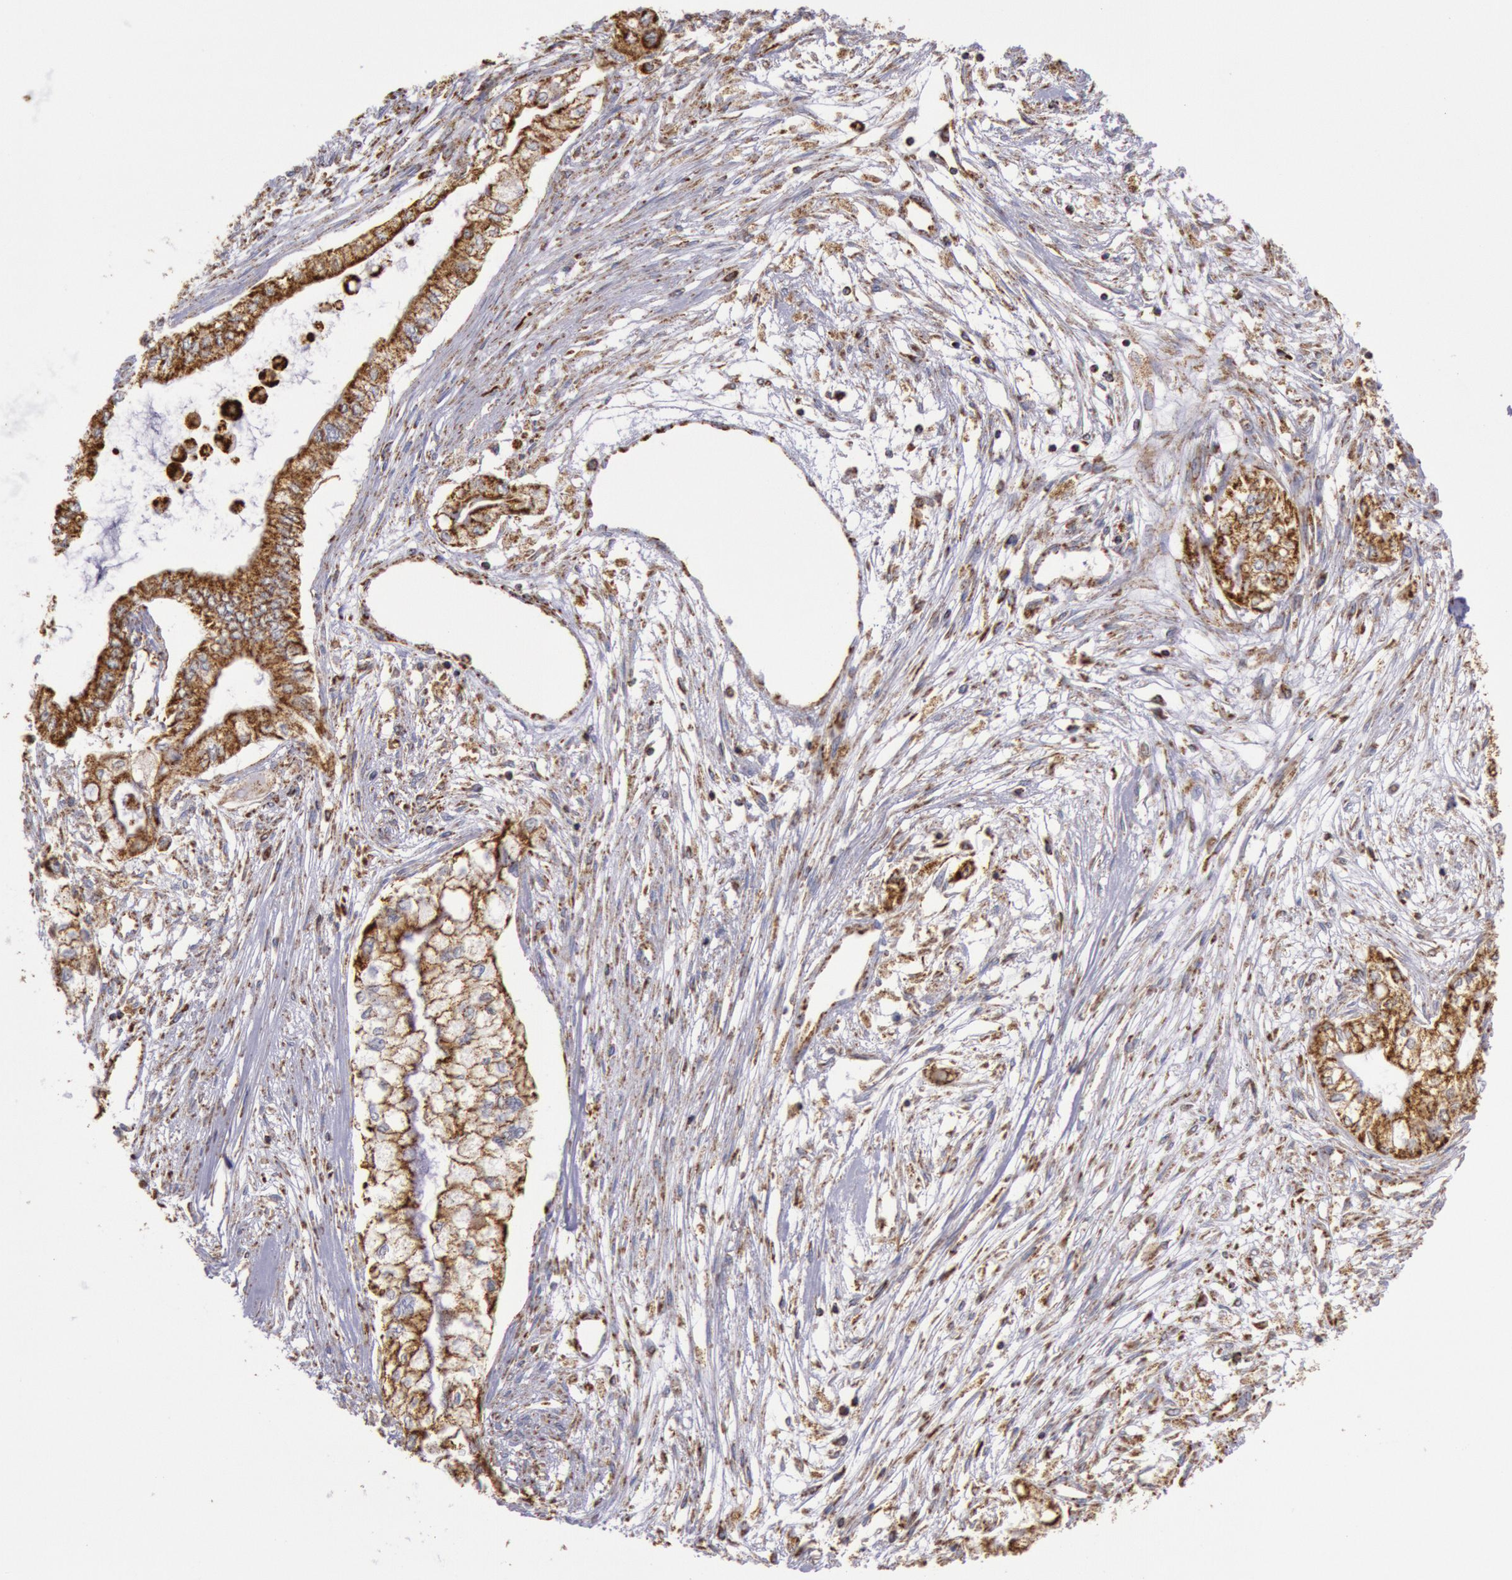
{"staining": {"intensity": "moderate", "quantity": ">75%", "location": "cytoplasmic/membranous"}, "tissue": "pancreatic cancer", "cell_type": "Tumor cells", "image_type": "cancer", "snomed": [{"axis": "morphology", "description": "Adenocarcinoma, NOS"}, {"axis": "topography", "description": "Pancreas"}], "caption": "Immunohistochemical staining of pancreatic adenocarcinoma exhibits medium levels of moderate cytoplasmic/membranous staining in approximately >75% of tumor cells.", "gene": "CYC1", "patient": {"sex": "male", "age": 79}}